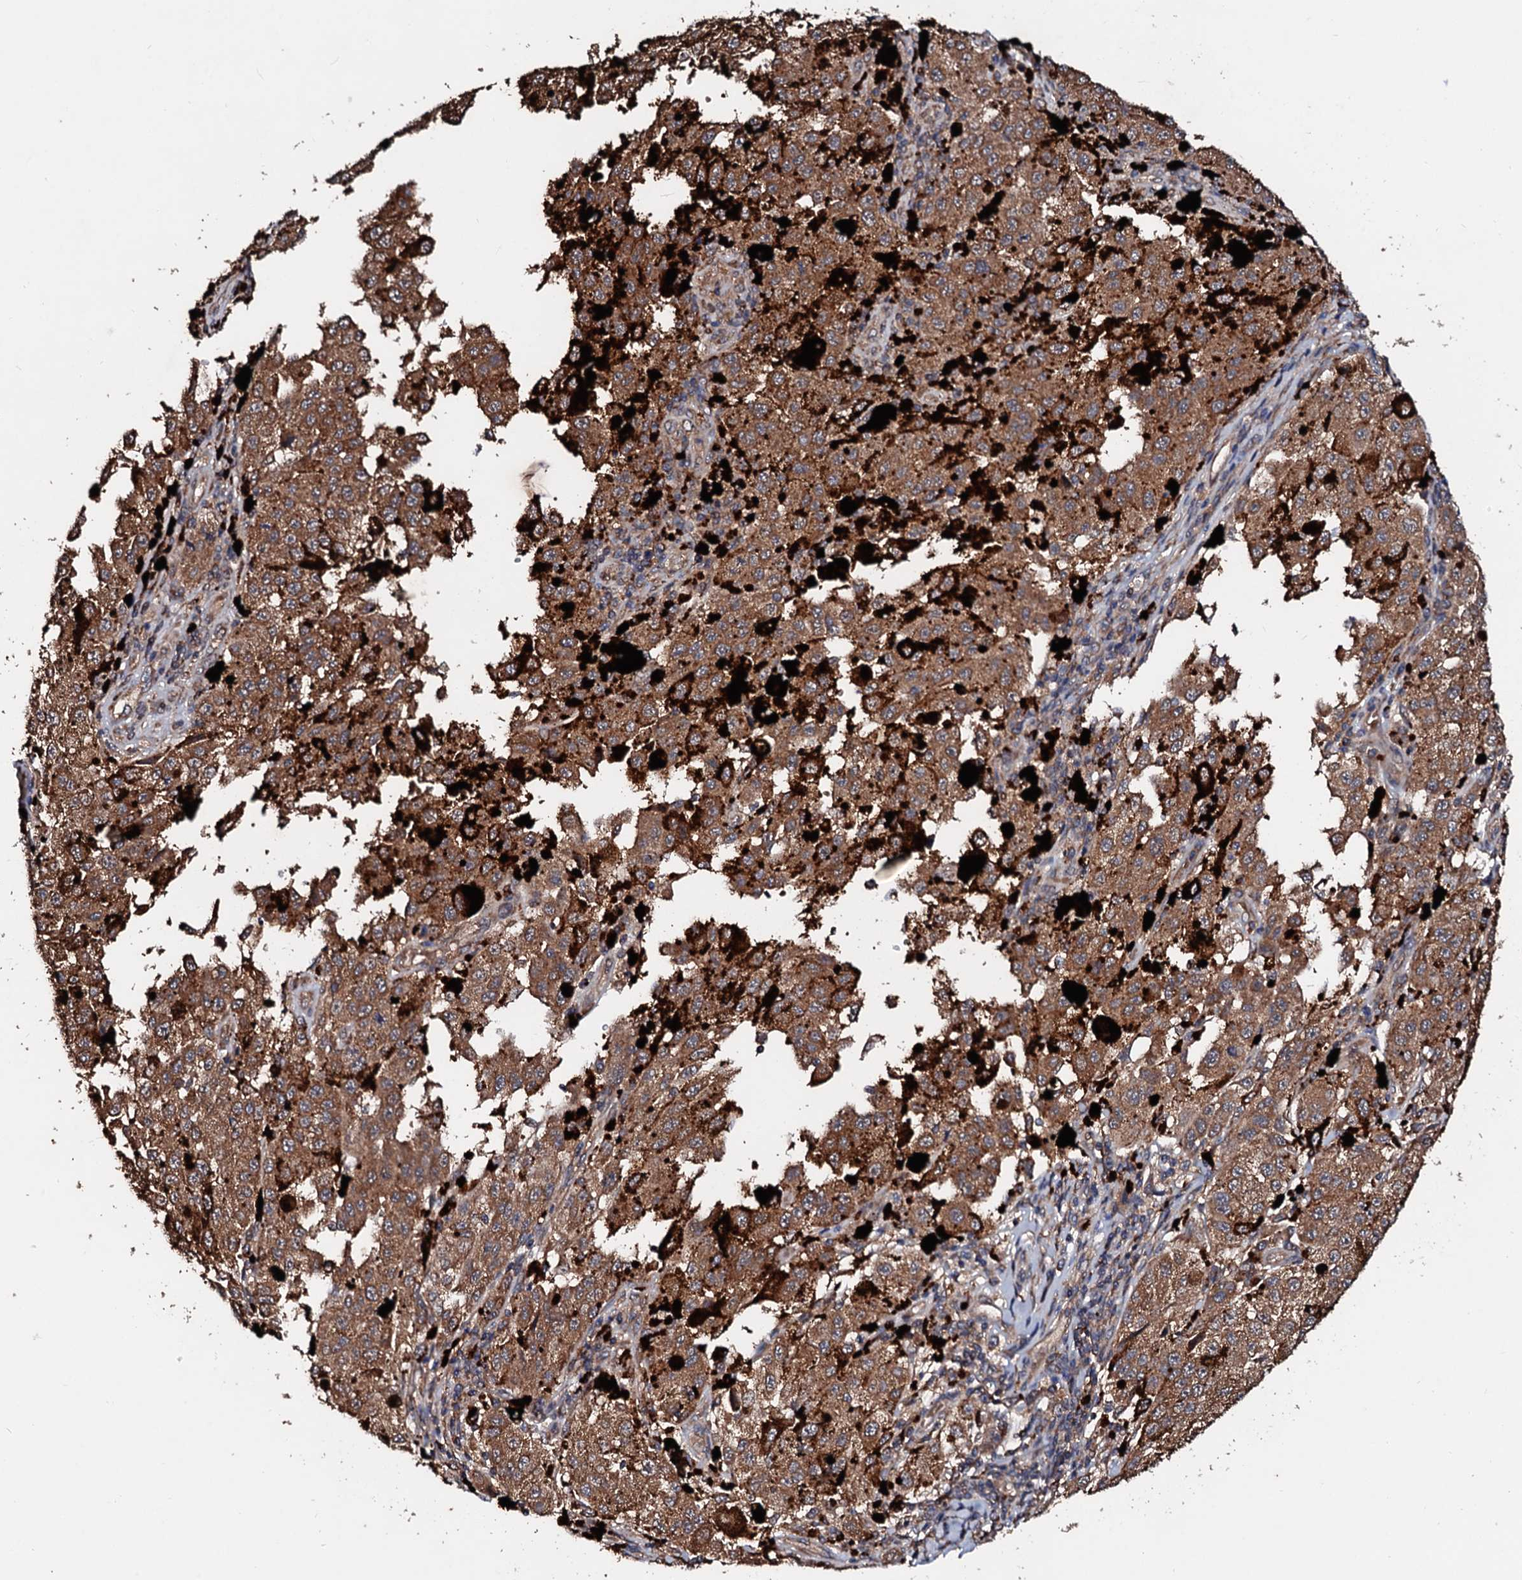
{"staining": {"intensity": "moderate", "quantity": ">75%", "location": "cytoplasmic/membranous"}, "tissue": "melanoma", "cell_type": "Tumor cells", "image_type": "cancer", "snomed": [{"axis": "morphology", "description": "Malignant melanoma, NOS"}, {"axis": "topography", "description": "Skin"}], "caption": "This is a micrograph of immunohistochemistry staining of malignant melanoma, which shows moderate positivity in the cytoplasmic/membranous of tumor cells.", "gene": "EXTL1", "patient": {"sex": "female", "age": 64}}